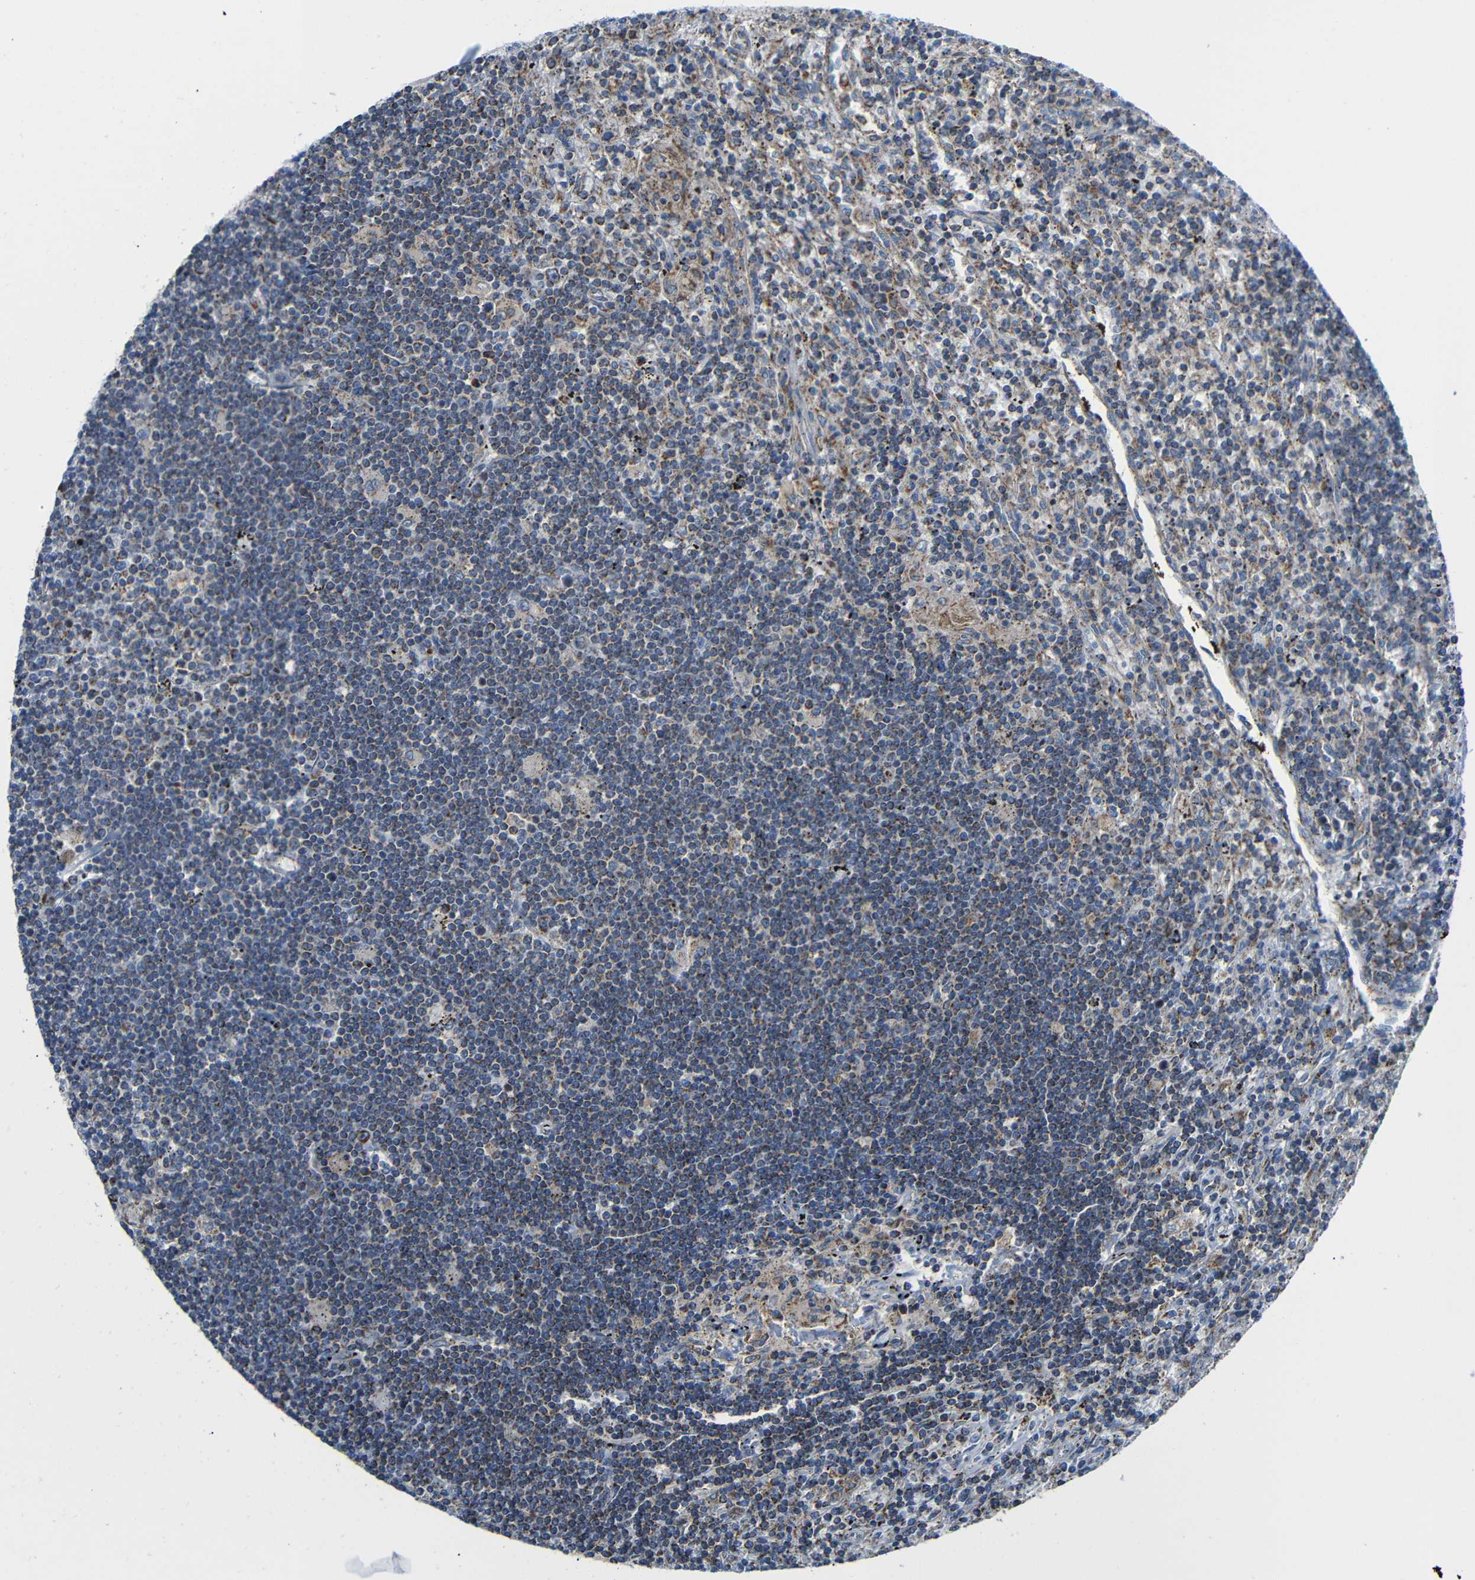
{"staining": {"intensity": "moderate", "quantity": "<25%", "location": "cytoplasmic/membranous"}, "tissue": "lymphoma", "cell_type": "Tumor cells", "image_type": "cancer", "snomed": [{"axis": "morphology", "description": "Malignant lymphoma, non-Hodgkin's type, Low grade"}, {"axis": "topography", "description": "Spleen"}], "caption": "The immunohistochemical stain shows moderate cytoplasmic/membranous positivity in tumor cells of lymphoma tissue.", "gene": "FAM171B", "patient": {"sex": "male", "age": 76}}